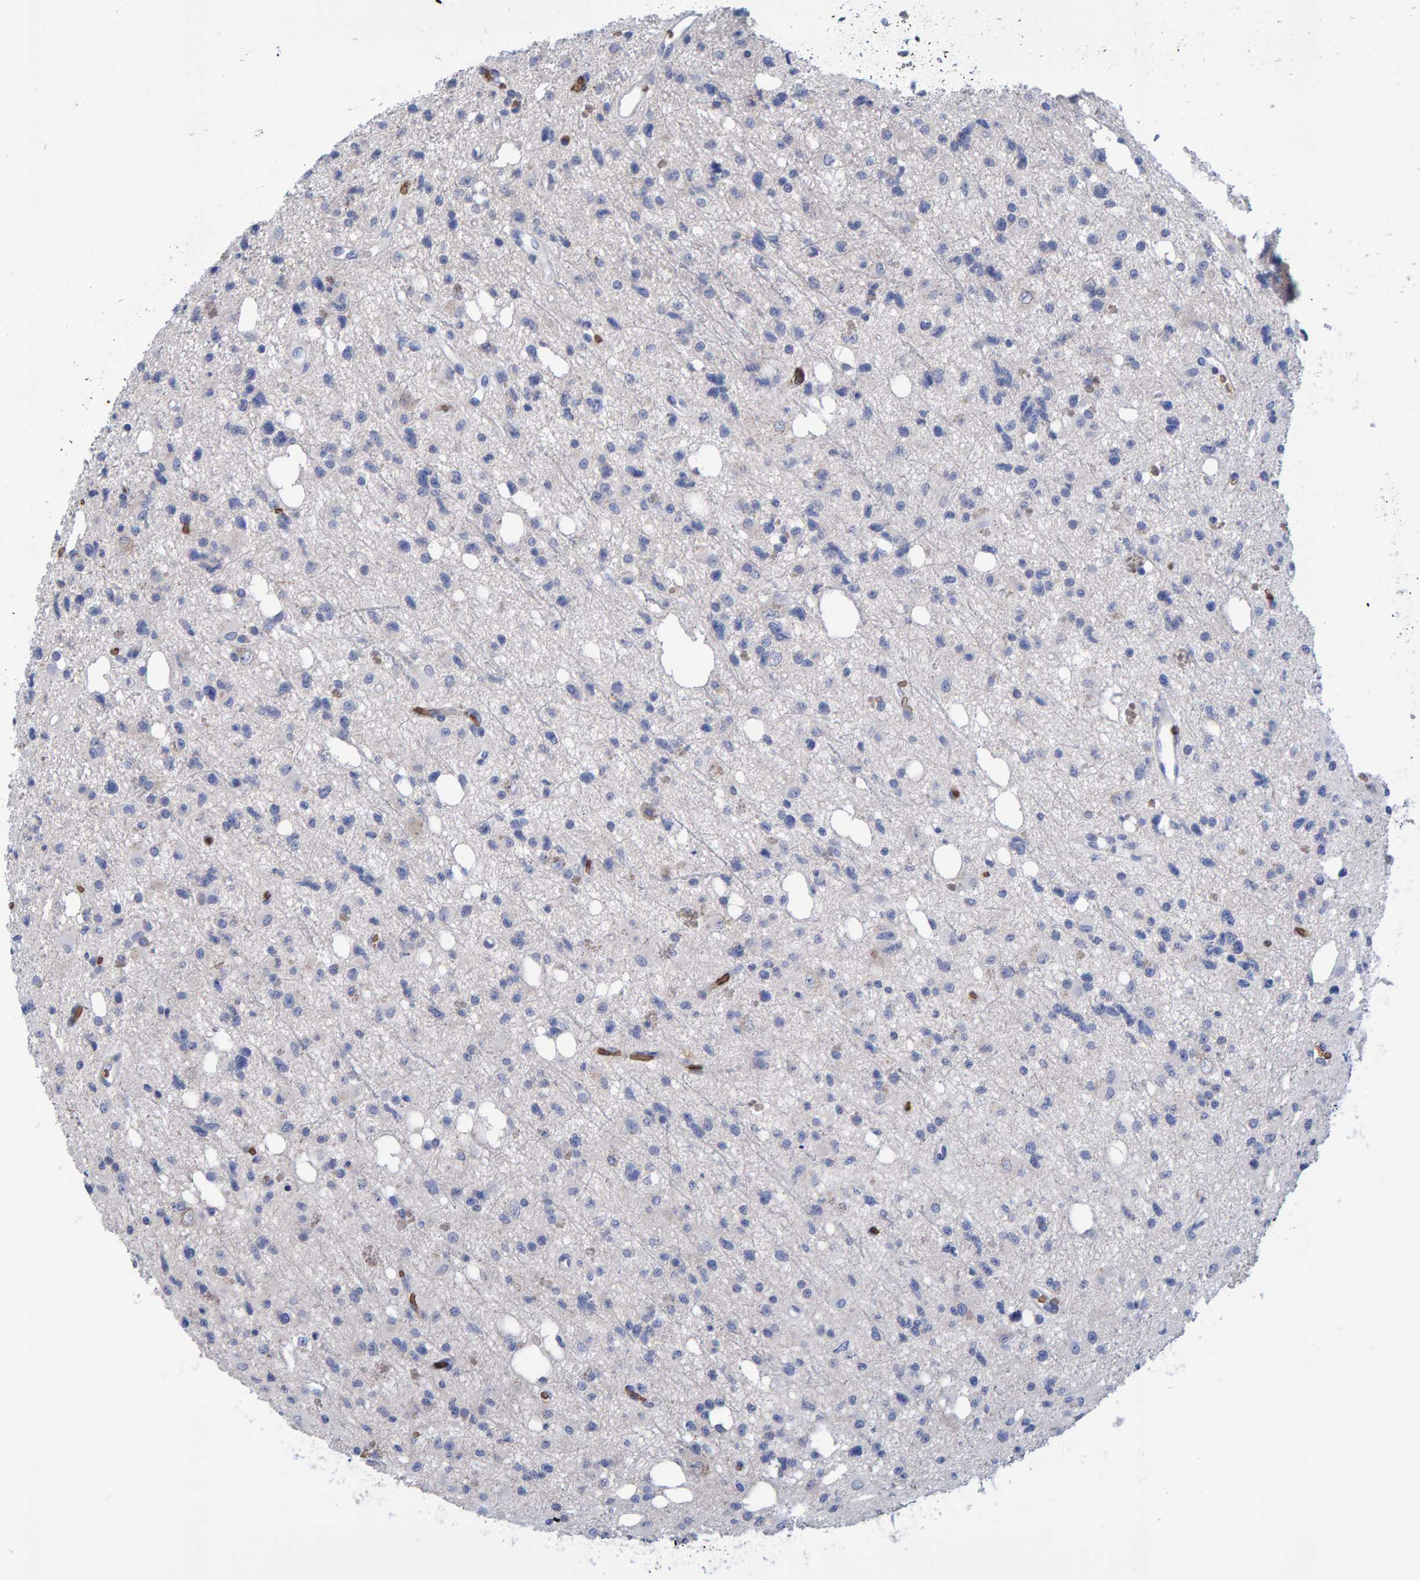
{"staining": {"intensity": "negative", "quantity": "none", "location": "none"}, "tissue": "glioma", "cell_type": "Tumor cells", "image_type": "cancer", "snomed": [{"axis": "morphology", "description": "Glioma, malignant, High grade"}, {"axis": "topography", "description": "Brain"}], "caption": "Malignant glioma (high-grade) was stained to show a protein in brown. There is no significant staining in tumor cells.", "gene": "VPS9D1", "patient": {"sex": "female", "age": 62}}